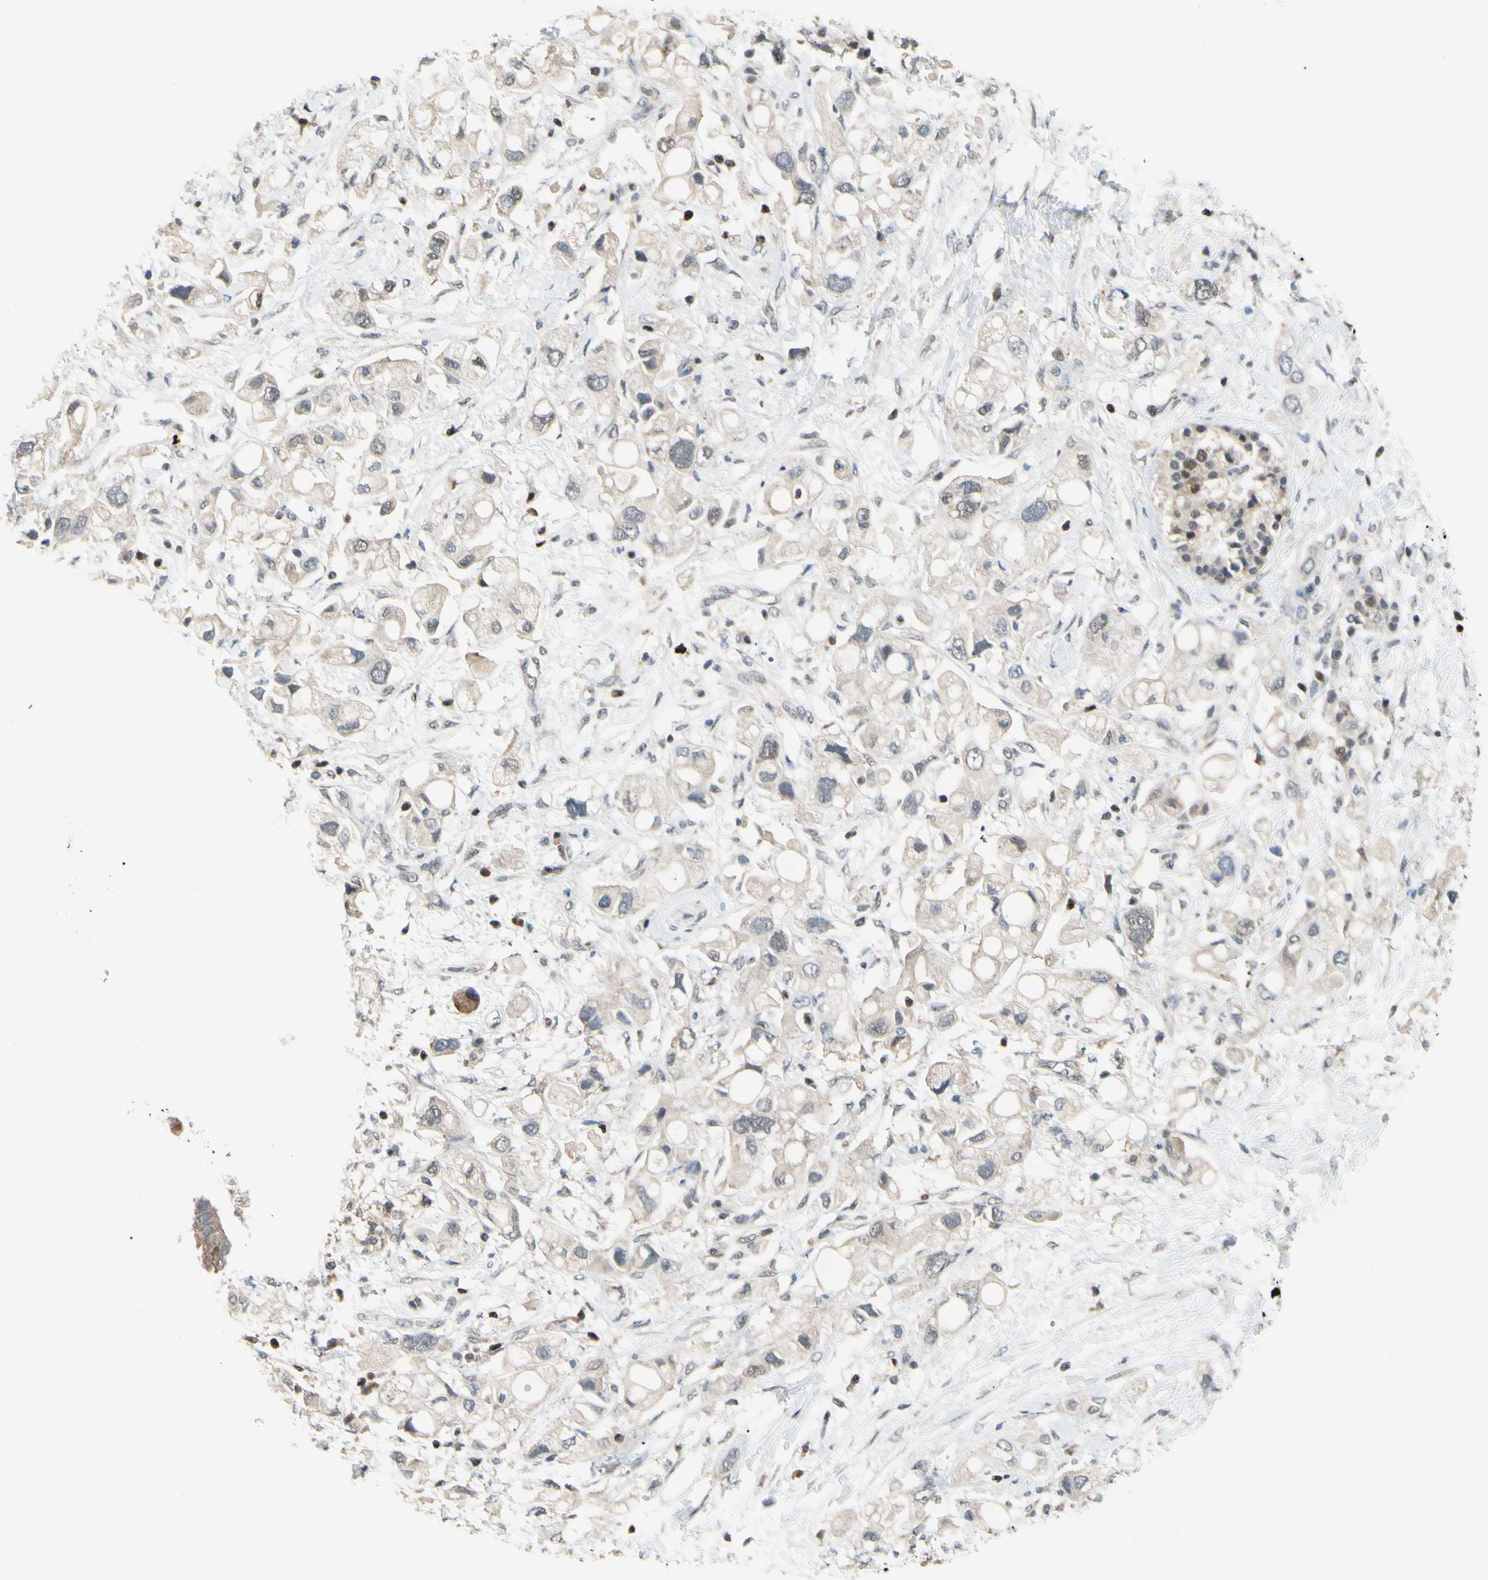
{"staining": {"intensity": "weak", "quantity": ">75%", "location": "cytoplasmic/membranous"}, "tissue": "pancreatic cancer", "cell_type": "Tumor cells", "image_type": "cancer", "snomed": [{"axis": "morphology", "description": "Adenocarcinoma, NOS"}, {"axis": "topography", "description": "Pancreas"}], "caption": "The histopathology image demonstrates a brown stain indicating the presence of a protein in the cytoplasmic/membranous of tumor cells in pancreatic adenocarcinoma. (DAB (3,3'-diaminobenzidine) IHC, brown staining for protein, blue staining for nuclei).", "gene": "SP4", "patient": {"sex": "female", "age": 56}}